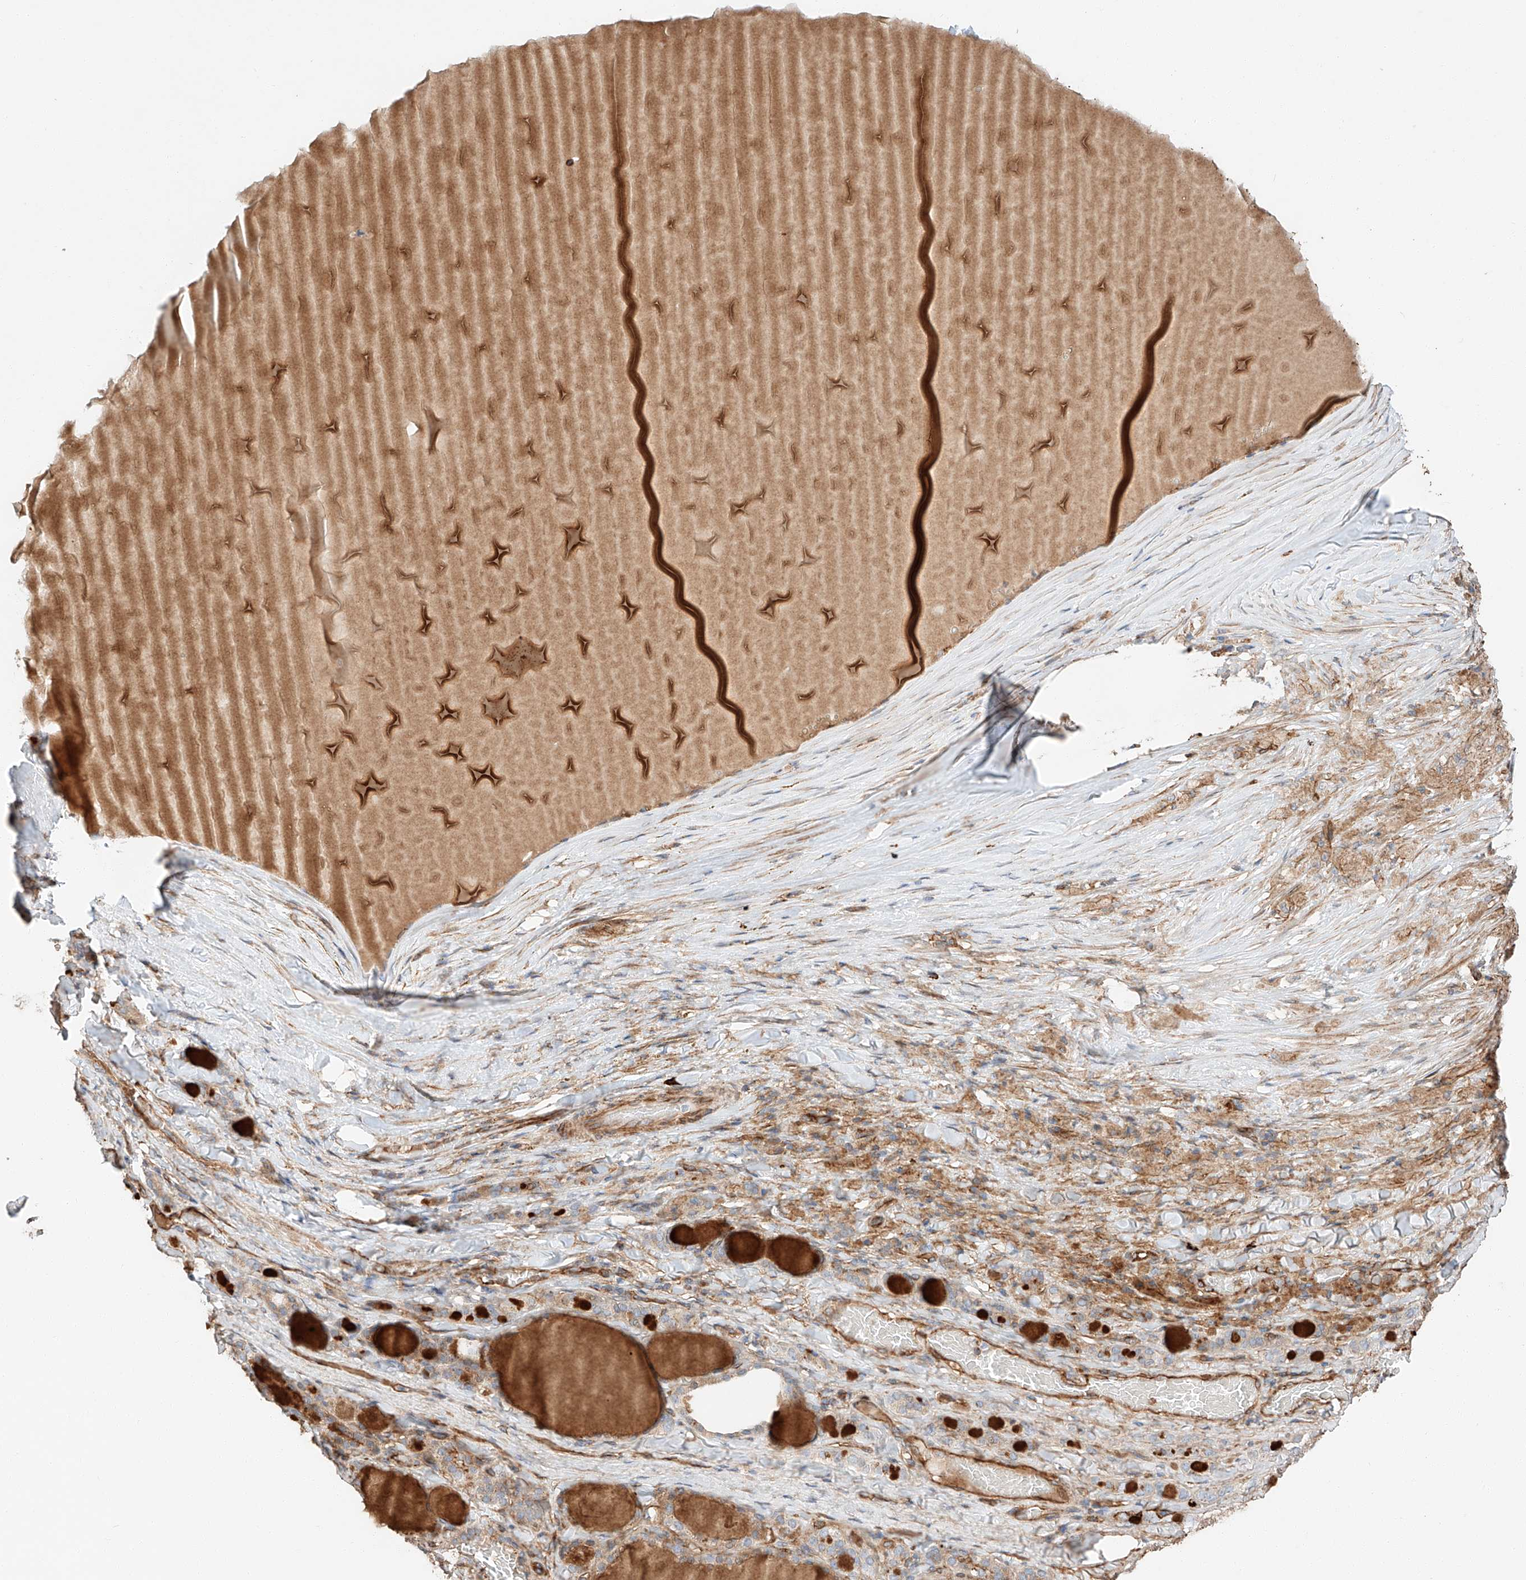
{"staining": {"intensity": "moderate", "quantity": ">75%", "location": "cytoplasmic/membranous"}, "tissue": "thyroid gland", "cell_type": "Glandular cells", "image_type": "normal", "snomed": [{"axis": "morphology", "description": "Normal tissue, NOS"}, {"axis": "topography", "description": "Thyroid gland"}], "caption": "Thyroid gland stained with a brown dye displays moderate cytoplasmic/membranous positive expression in about >75% of glandular cells.", "gene": "MINDY4", "patient": {"sex": "female", "age": 22}}